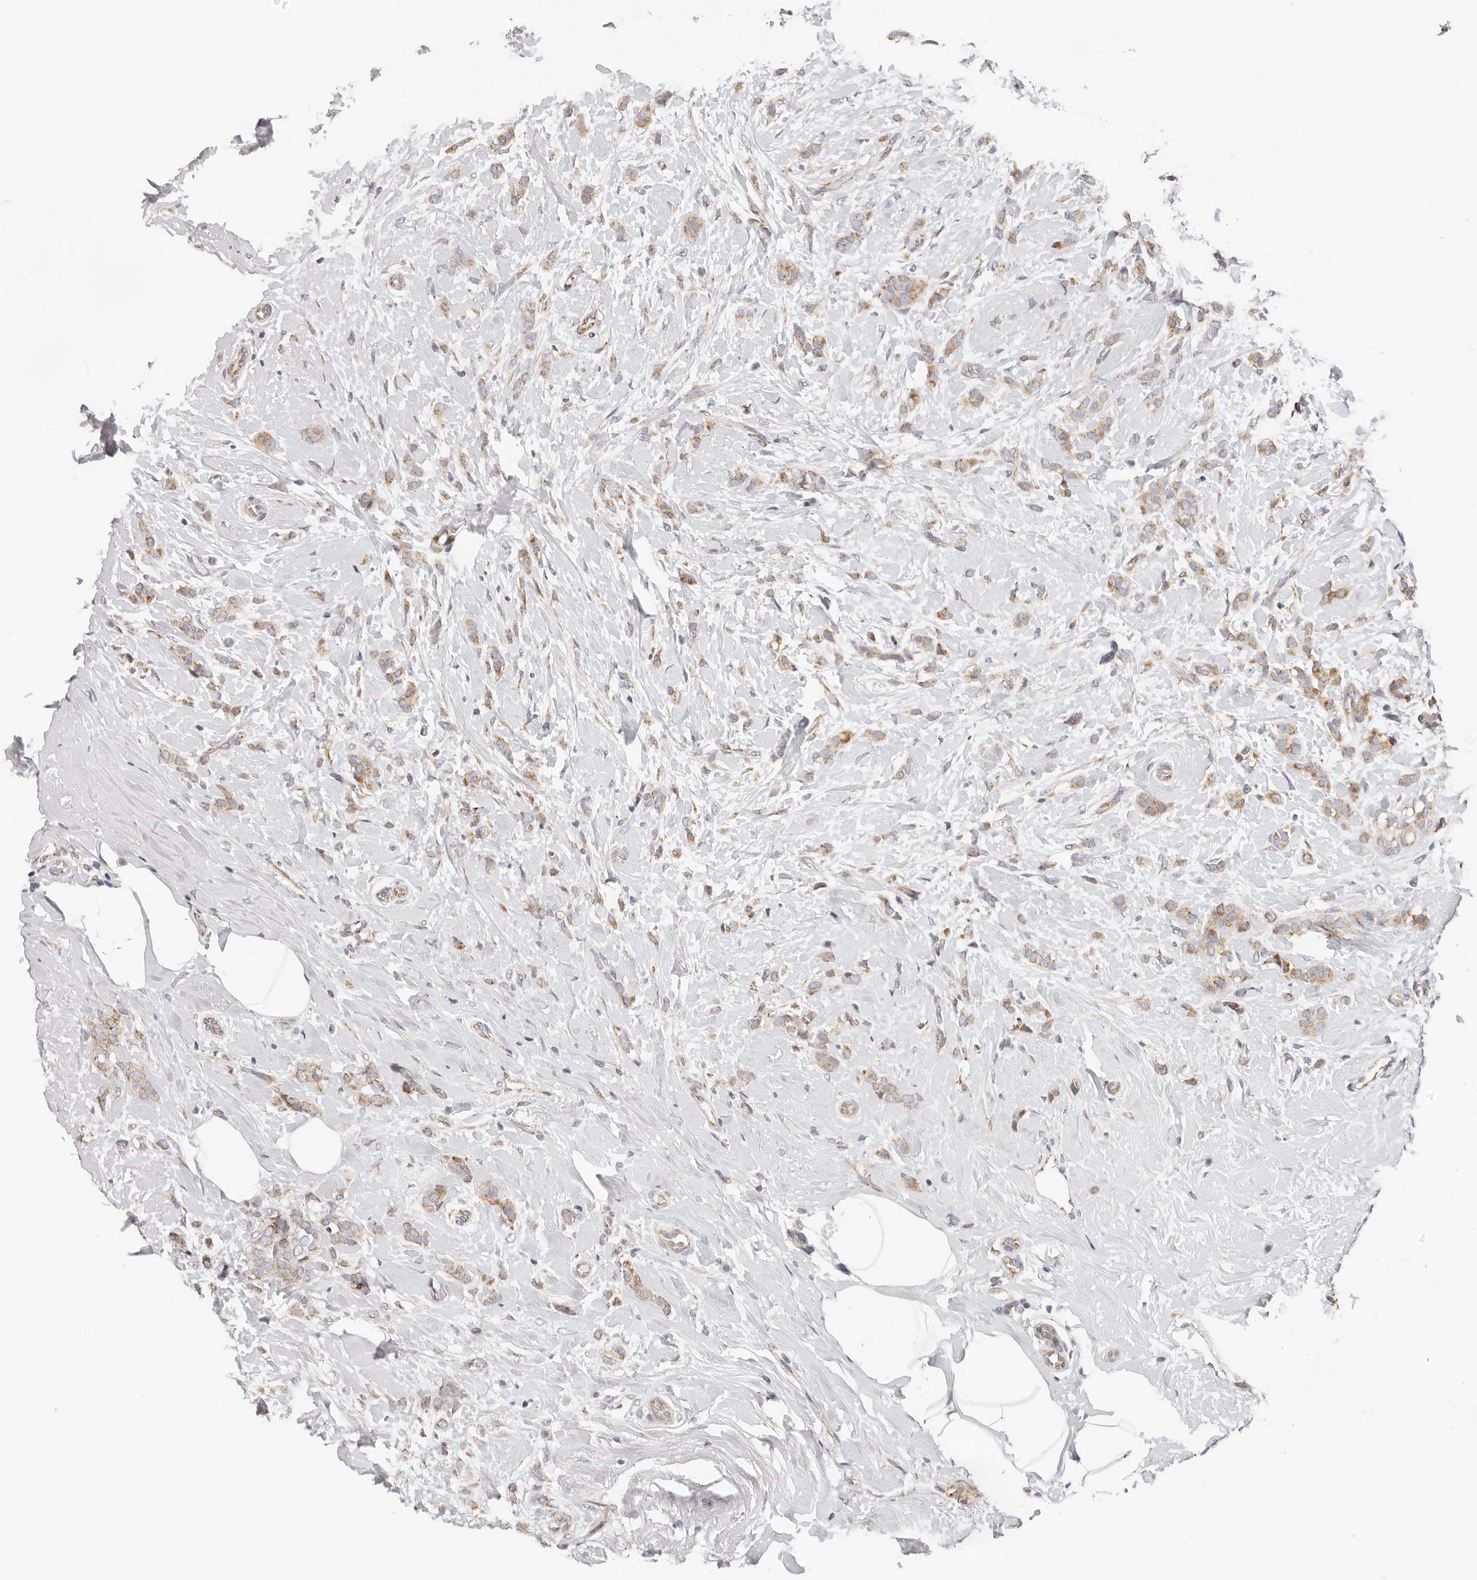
{"staining": {"intensity": "moderate", "quantity": ">75%", "location": "cytoplasmic/membranous"}, "tissue": "breast cancer", "cell_type": "Tumor cells", "image_type": "cancer", "snomed": [{"axis": "morphology", "description": "Lobular carcinoma, in situ"}, {"axis": "morphology", "description": "Lobular carcinoma"}, {"axis": "topography", "description": "Breast"}], "caption": "Brown immunohistochemical staining in human lobular carcinoma in situ (breast) reveals moderate cytoplasmic/membranous staining in approximately >75% of tumor cells.", "gene": "AFDN", "patient": {"sex": "female", "age": 41}}